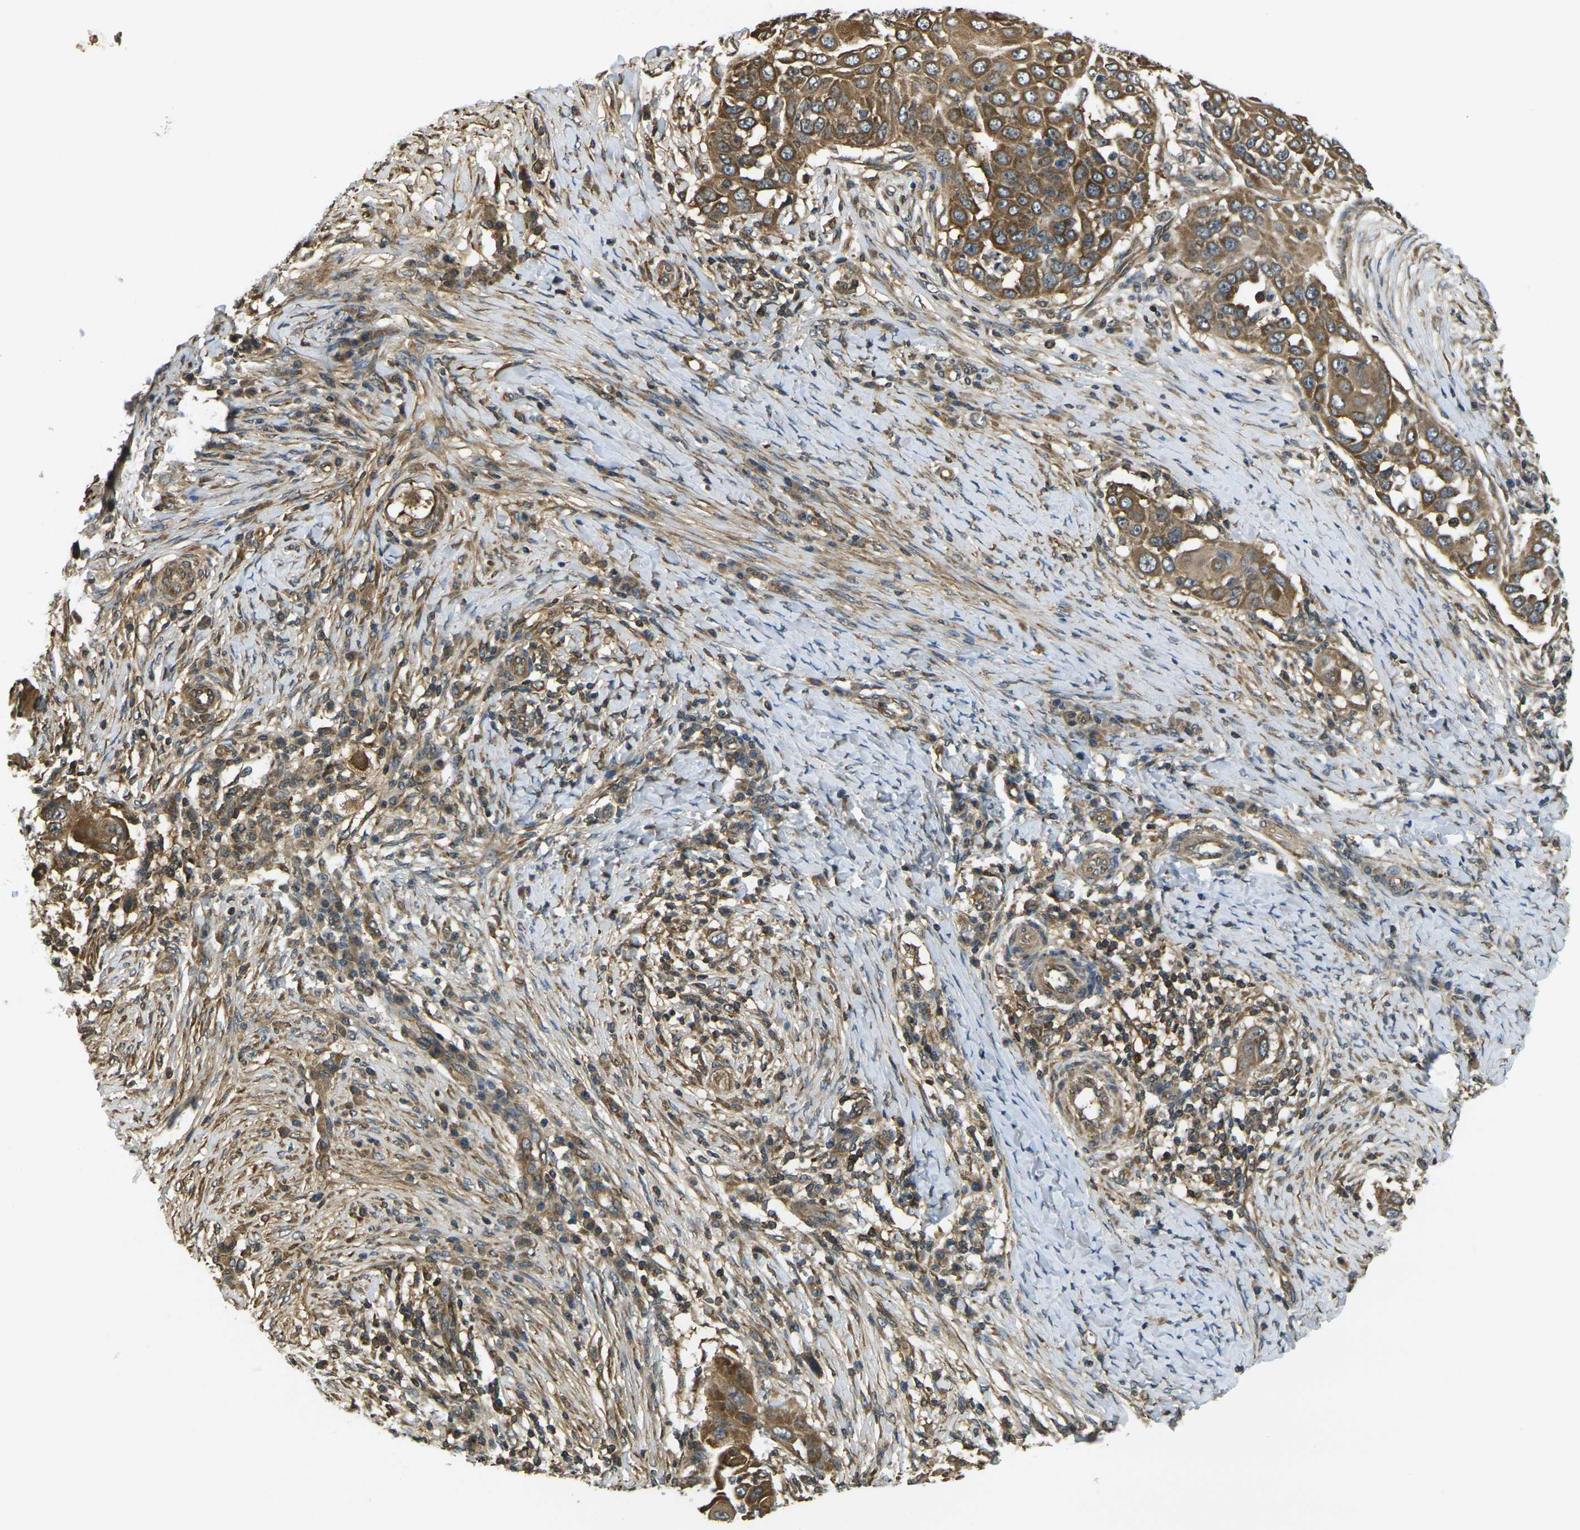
{"staining": {"intensity": "moderate", "quantity": ">75%", "location": "cytoplasmic/membranous"}, "tissue": "skin cancer", "cell_type": "Tumor cells", "image_type": "cancer", "snomed": [{"axis": "morphology", "description": "Squamous cell carcinoma, NOS"}, {"axis": "topography", "description": "Skin"}], "caption": "The histopathology image reveals immunohistochemical staining of squamous cell carcinoma (skin). There is moderate cytoplasmic/membranous positivity is appreciated in about >75% of tumor cells.", "gene": "CAST", "patient": {"sex": "female", "age": 44}}